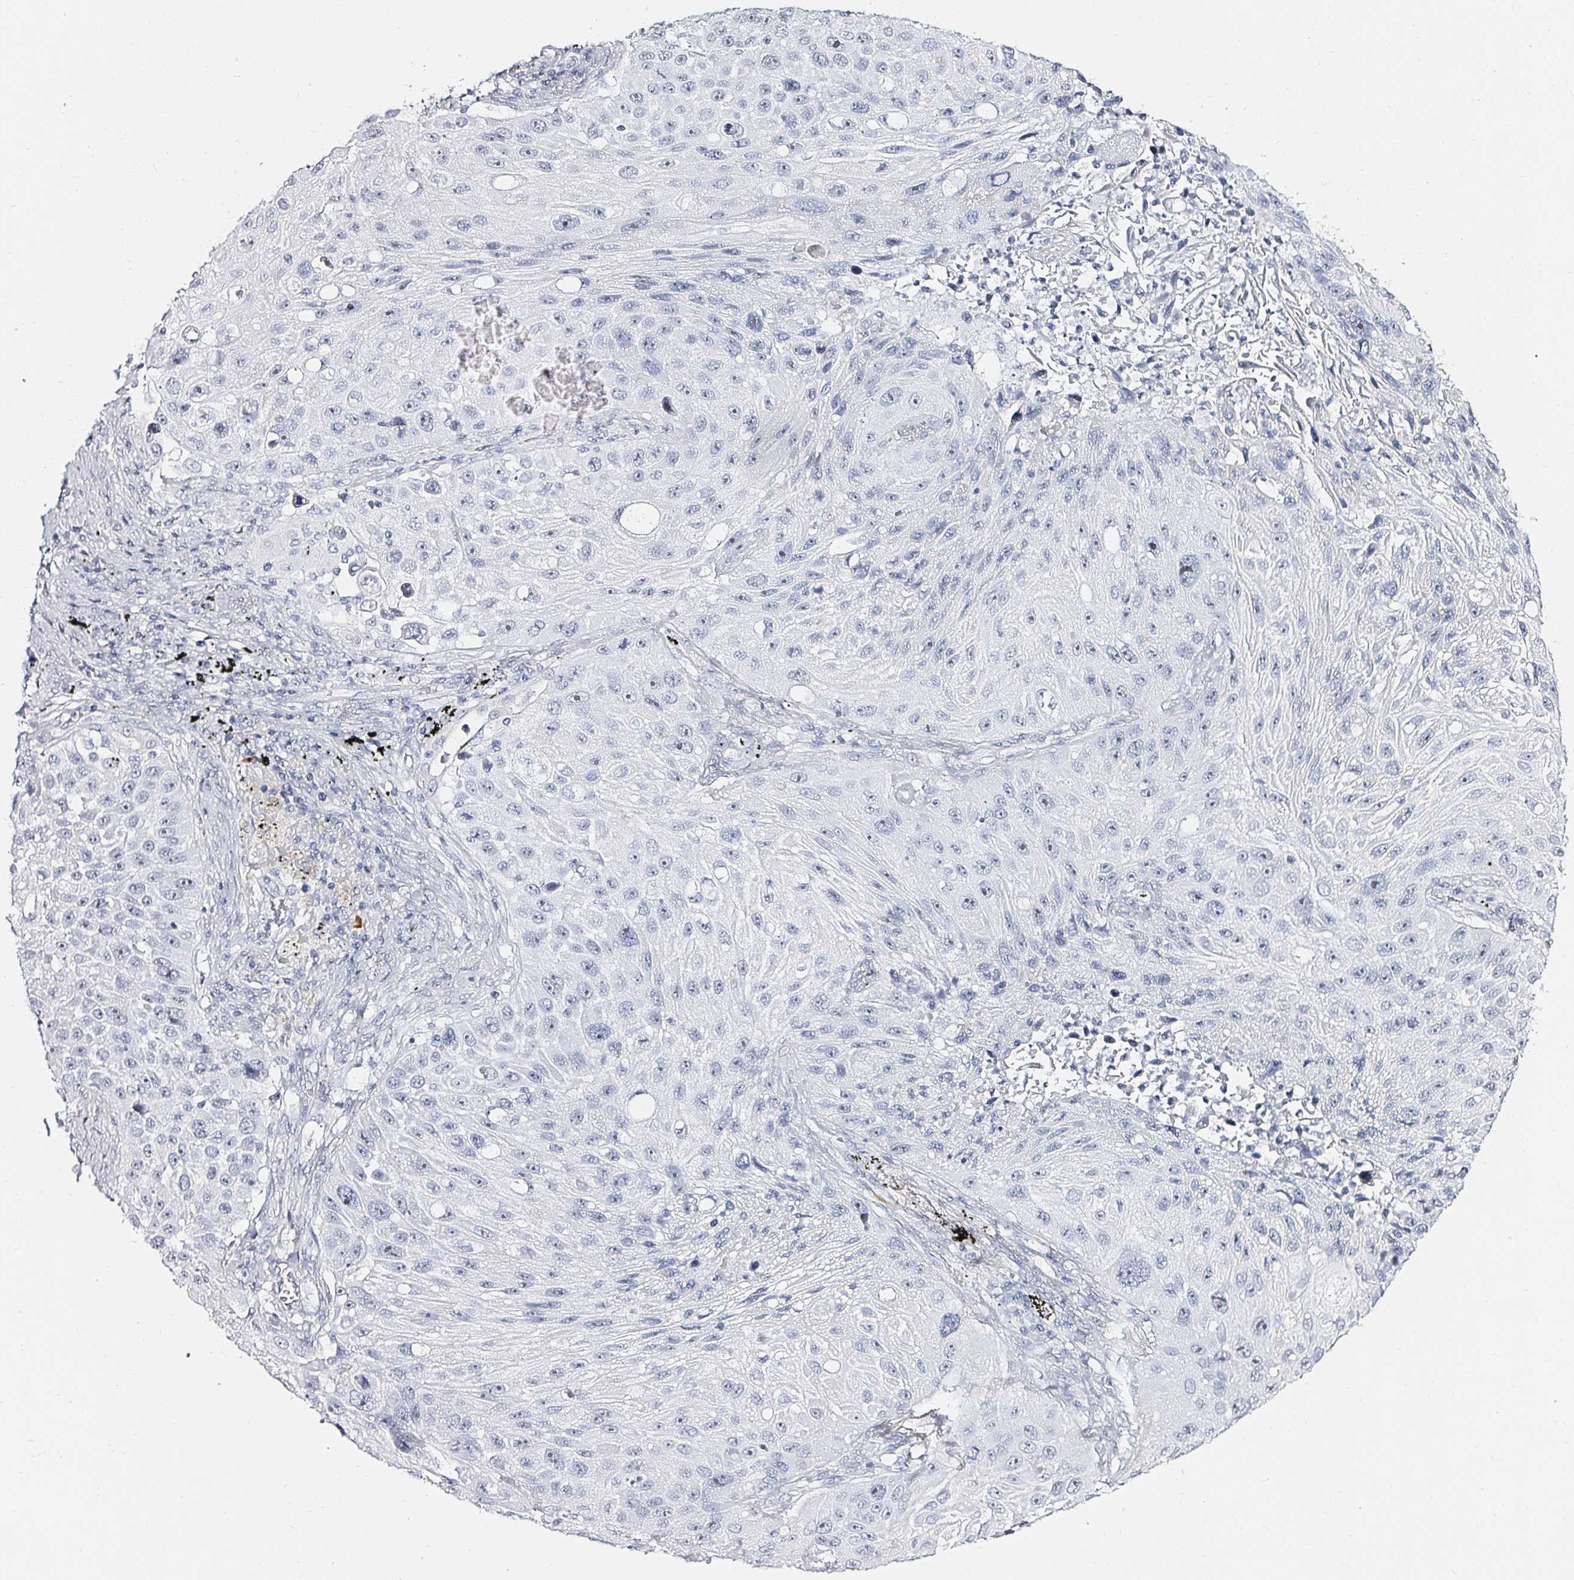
{"staining": {"intensity": "negative", "quantity": "none", "location": "none"}, "tissue": "lung cancer", "cell_type": "Tumor cells", "image_type": "cancer", "snomed": [{"axis": "morphology", "description": "Normal morphology"}, {"axis": "morphology", "description": "Squamous cell carcinoma, NOS"}, {"axis": "topography", "description": "Lymph node"}, {"axis": "topography", "description": "Lung"}], "caption": "There is no significant staining in tumor cells of lung squamous cell carcinoma. Nuclei are stained in blue.", "gene": "ACAN", "patient": {"sex": "male", "age": 67}}